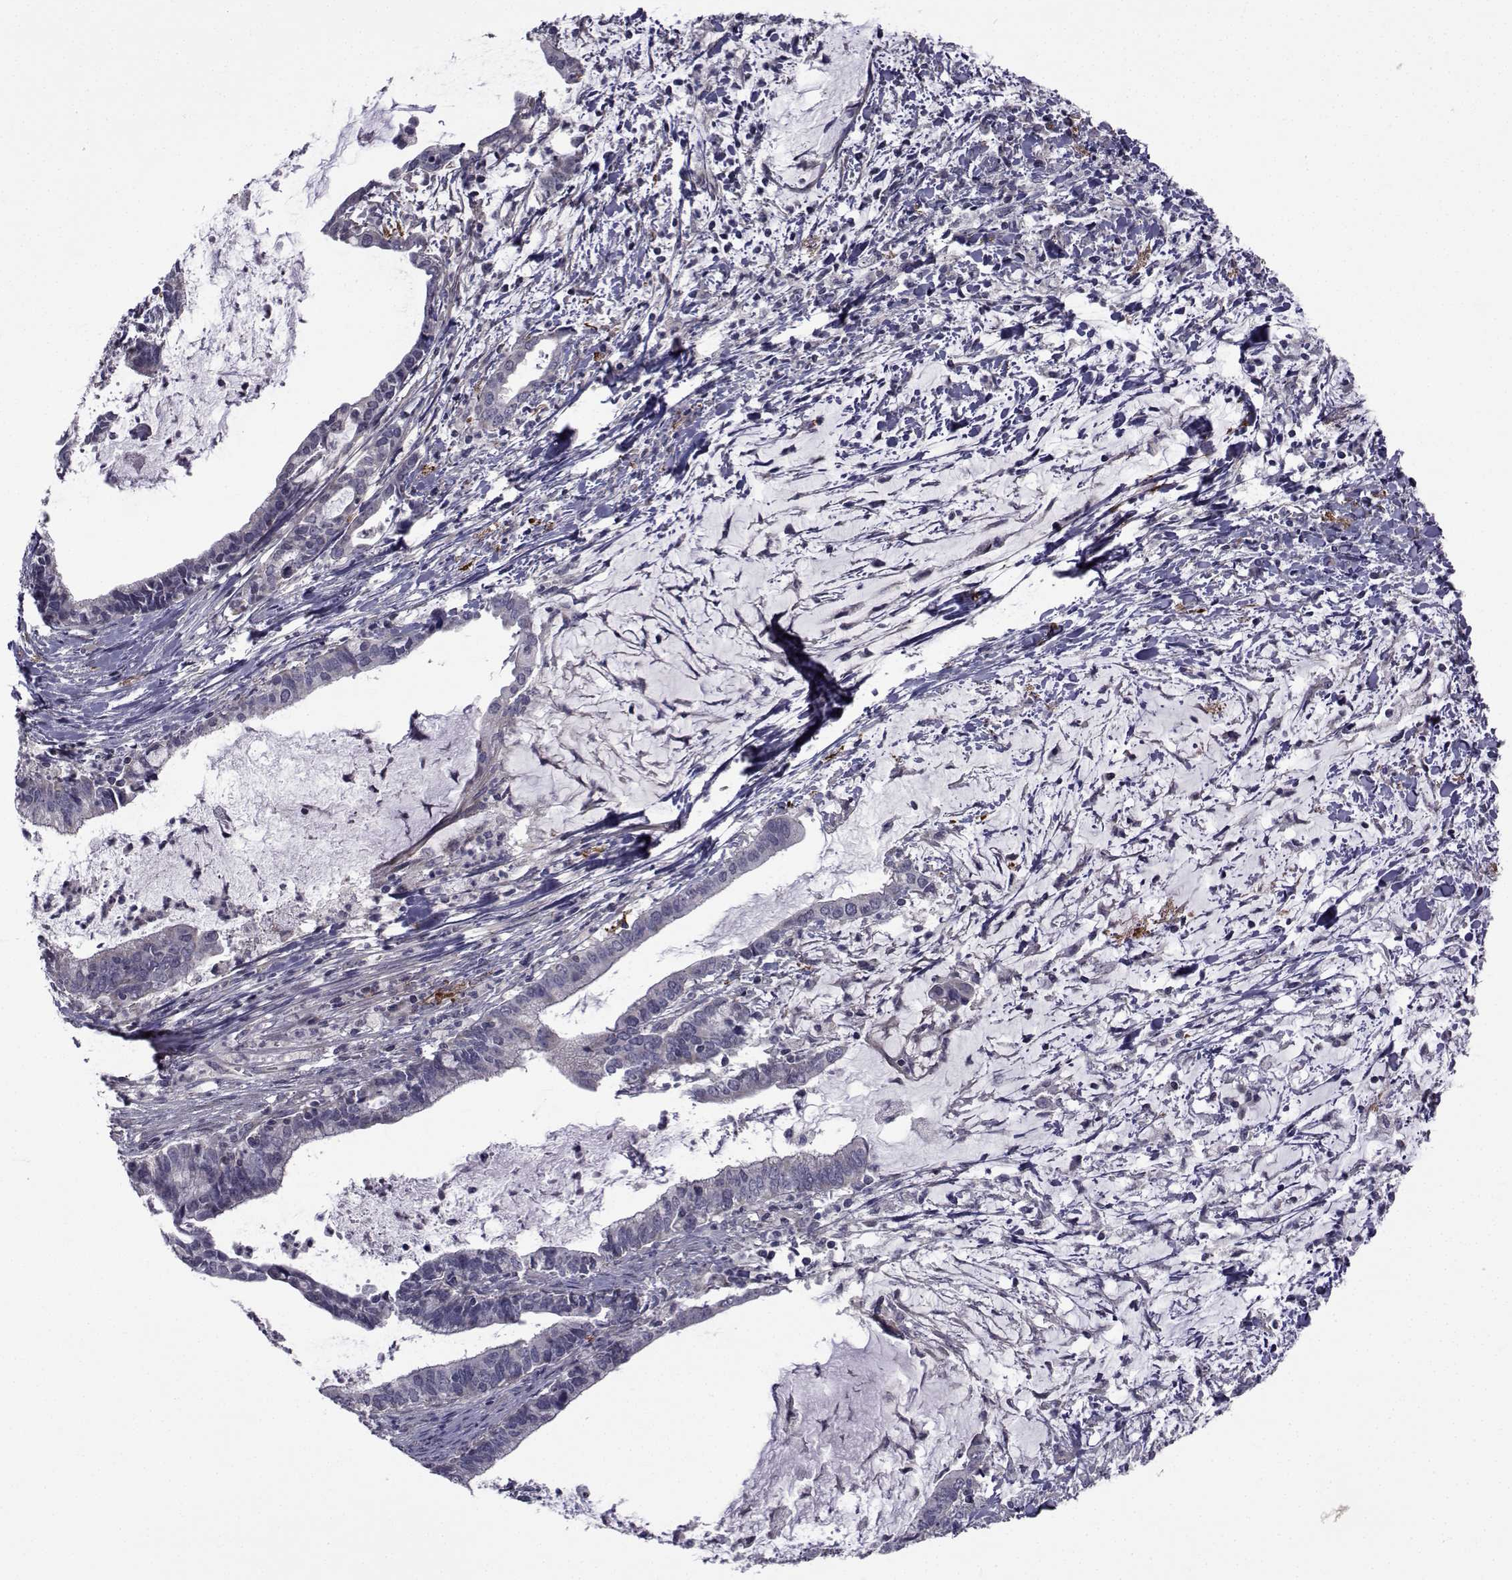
{"staining": {"intensity": "negative", "quantity": "none", "location": "none"}, "tissue": "cervical cancer", "cell_type": "Tumor cells", "image_type": "cancer", "snomed": [{"axis": "morphology", "description": "Adenocarcinoma, NOS"}, {"axis": "topography", "description": "Cervix"}], "caption": "IHC histopathology image of cervical adenocarcinoma stained for a protein (brown), which reveals no expression in tumor cells.", "gene": "CFAP74", "patient": {"sex": "female", "age": 42}}